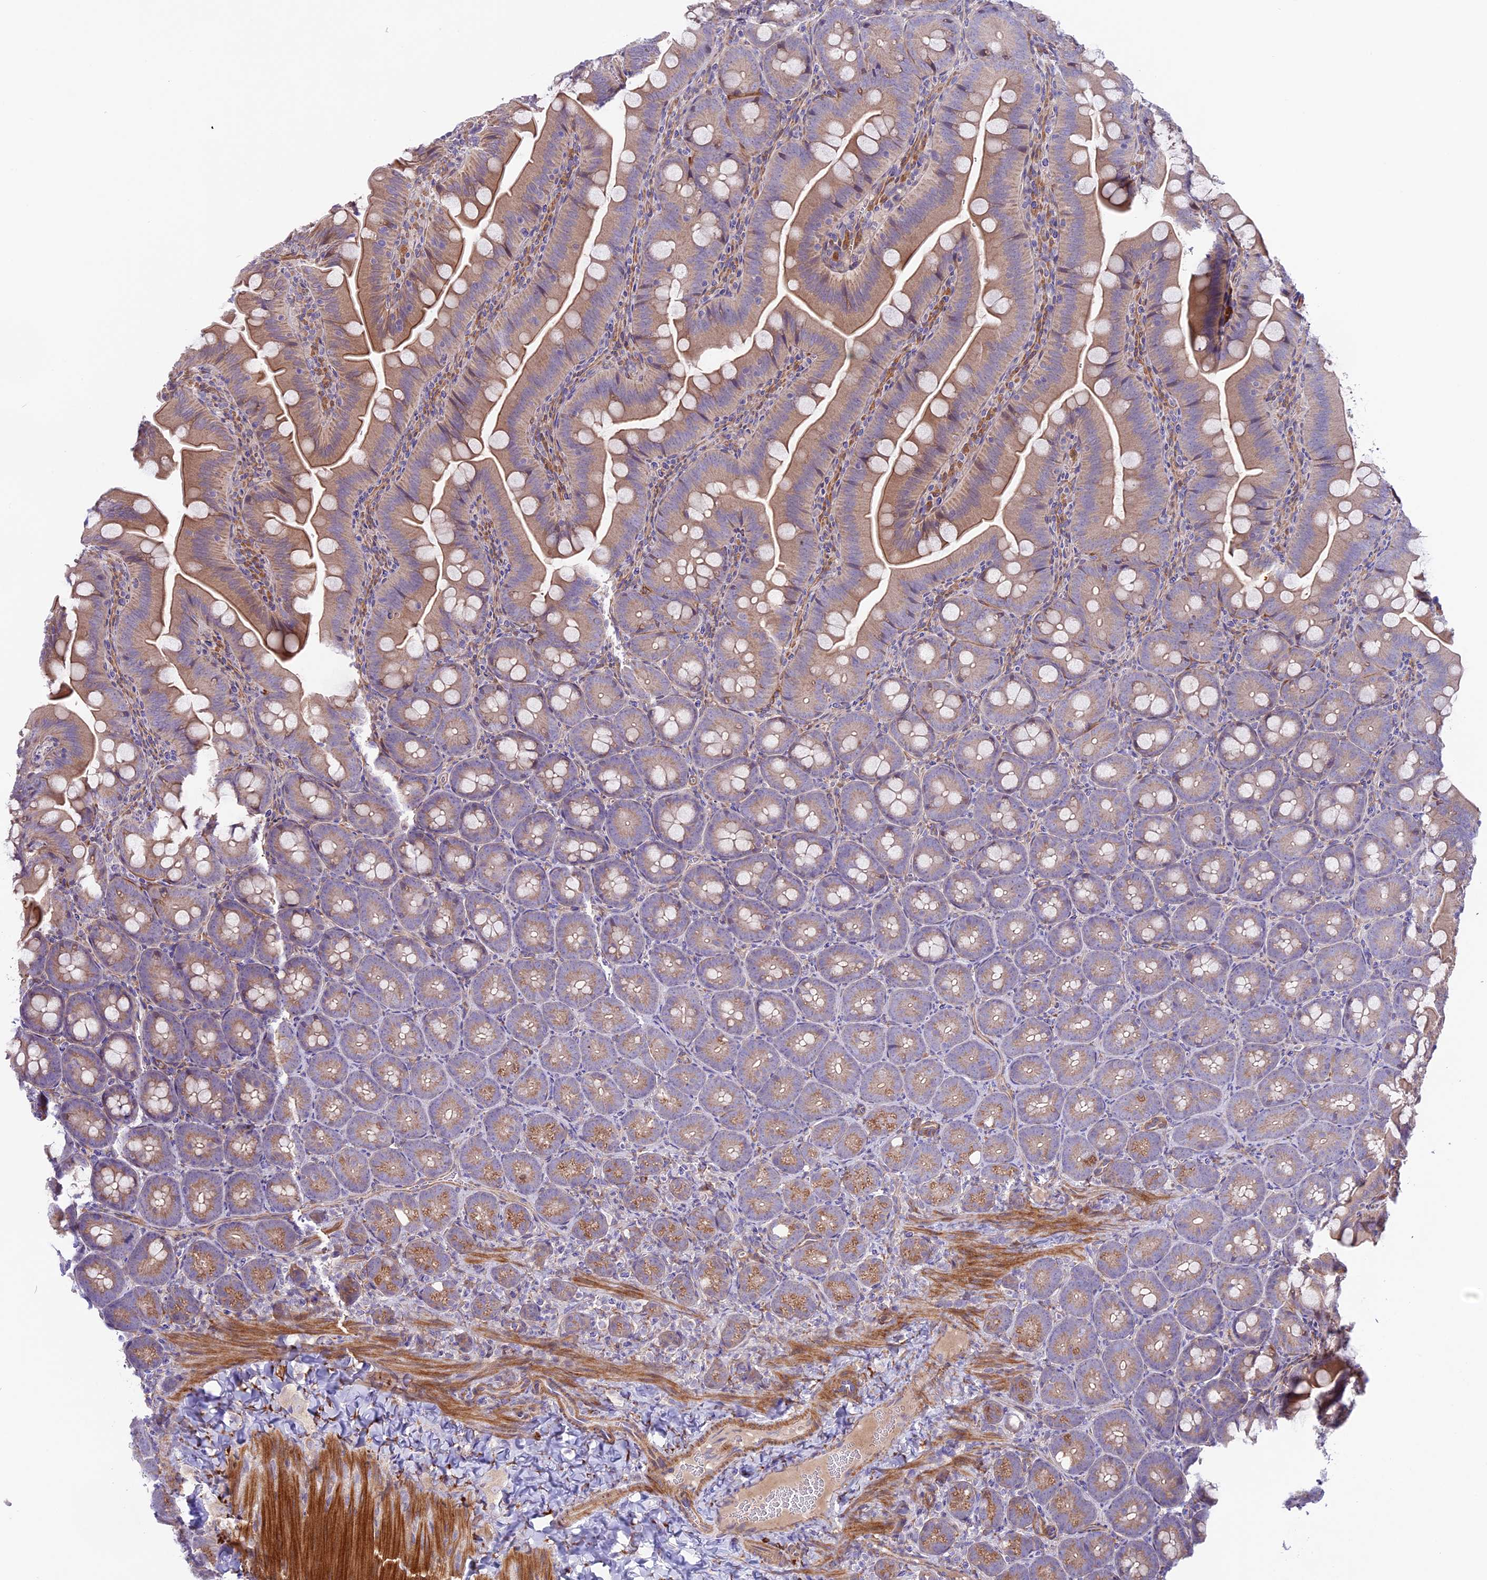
{"staining": {"intensity": "moderate", "quantity": "25%-75%", "location": "cytoplasmic/membranous"}, "tissue": "appendix", "cell_type": "Glandular cells", "image_type": "normal", "snomed": [{"axis": "morphology", "description": "Normal tissue, NOS"}, {"axis": "topography", "description": "Appendix"}], "caption": "Immunohistochemical staining of normal human appendix reveals medium levels of moderate cytoplasmic/membranous staining in approximately 25%-75% of glandular cells.", "gene": "COG8", "patient": {"sex": "female", "age": 33}}